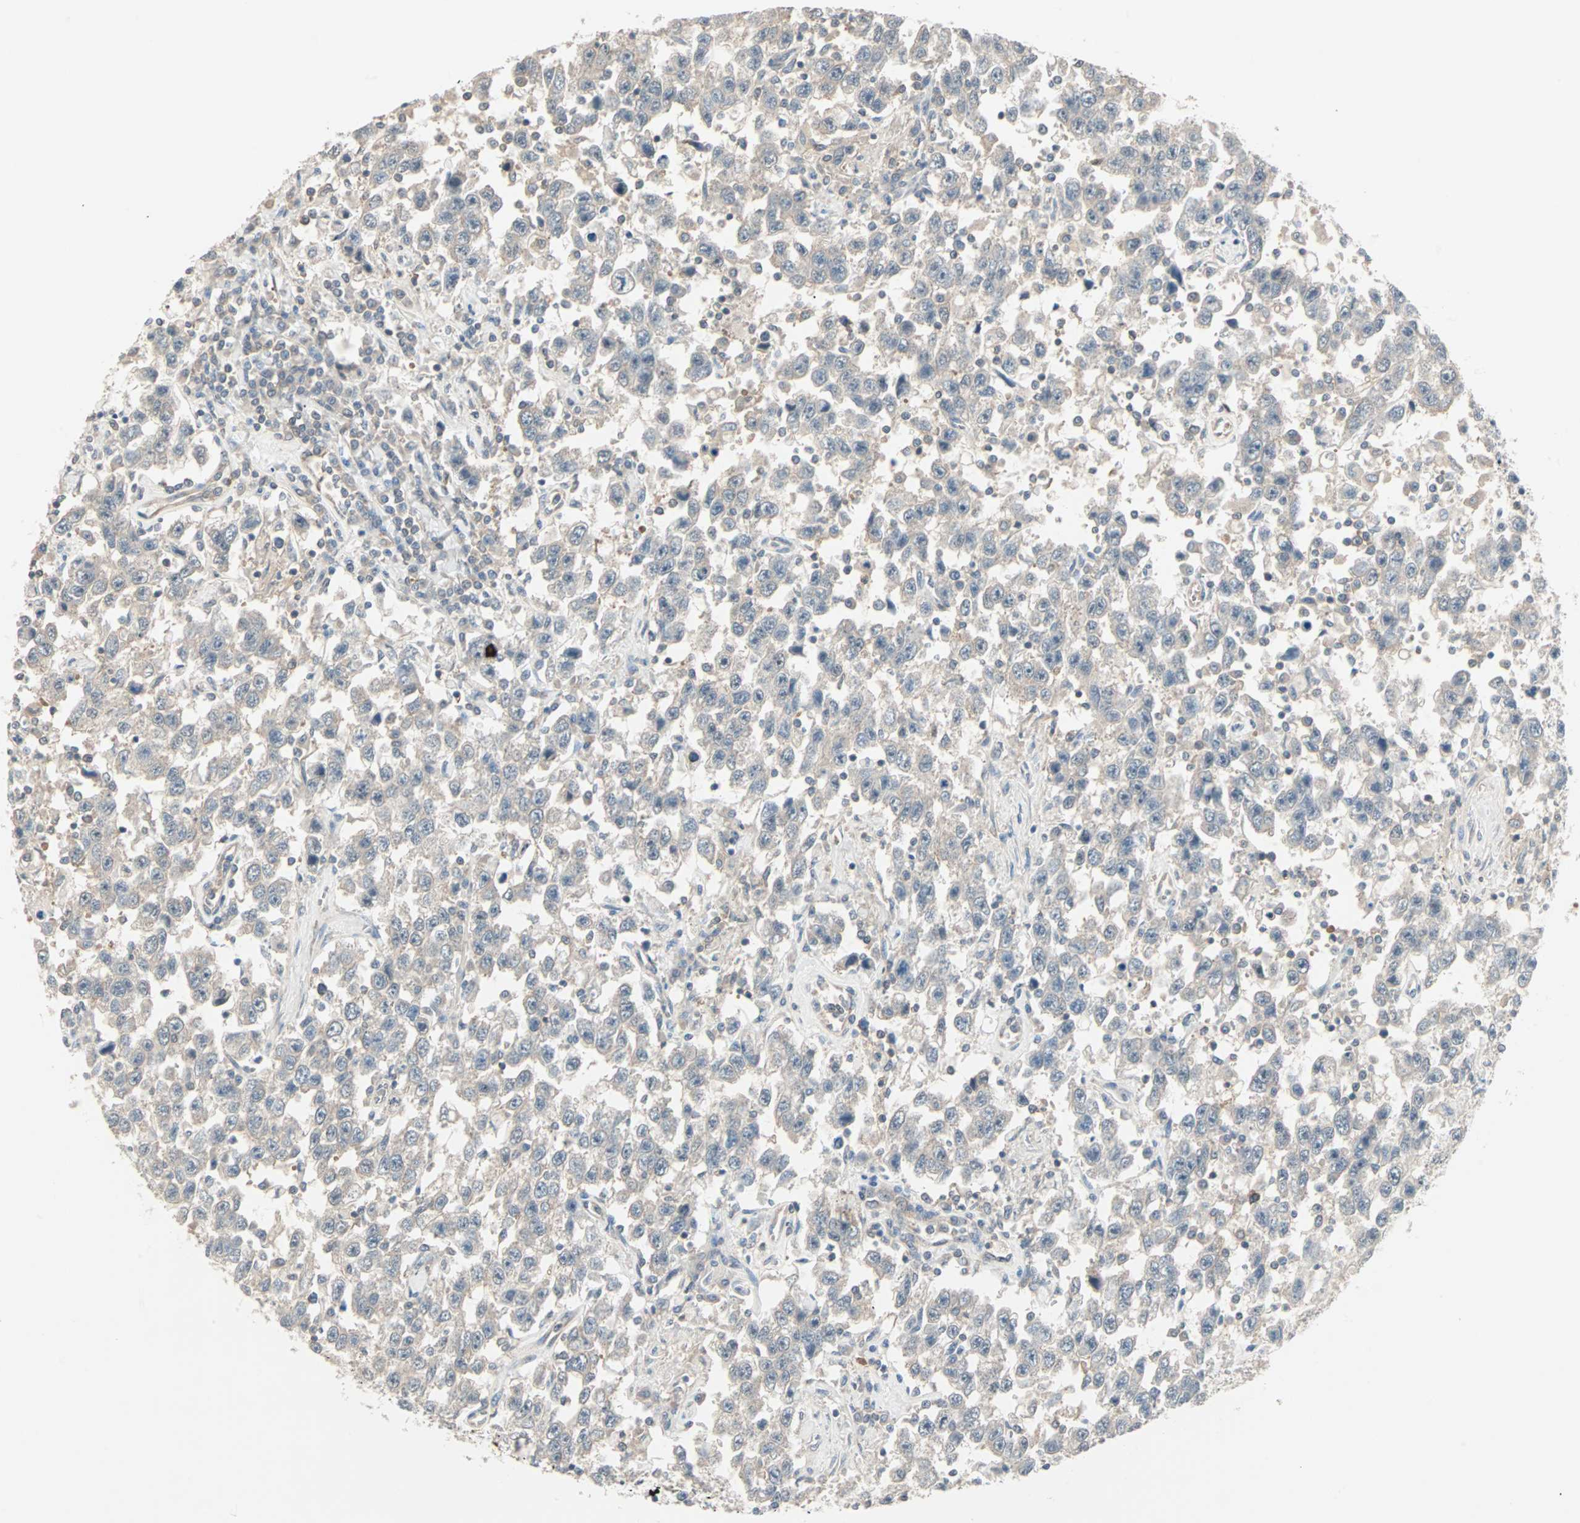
{"staining": {"intensity": "weak", "quantity": ">75%", "location": "cytoplasmic/membranous"}, "tissue": "testis cancer", "cell_type": "Tumor cells", "image_type": "cancer", "snomed": [{"axis": "morphology", "description": "Seminoma, NOS"}, {"axis": "topography", "description": "Testis"}], "caption": "Testis cancer (seminoma) was stained to show a protein in brown. There is low levels of weak cytoplasmic/membranous staining in approximately >75% of tumor cells.", "gene": "ZFP36", "patient": {"sex": "male", "age": 41}}